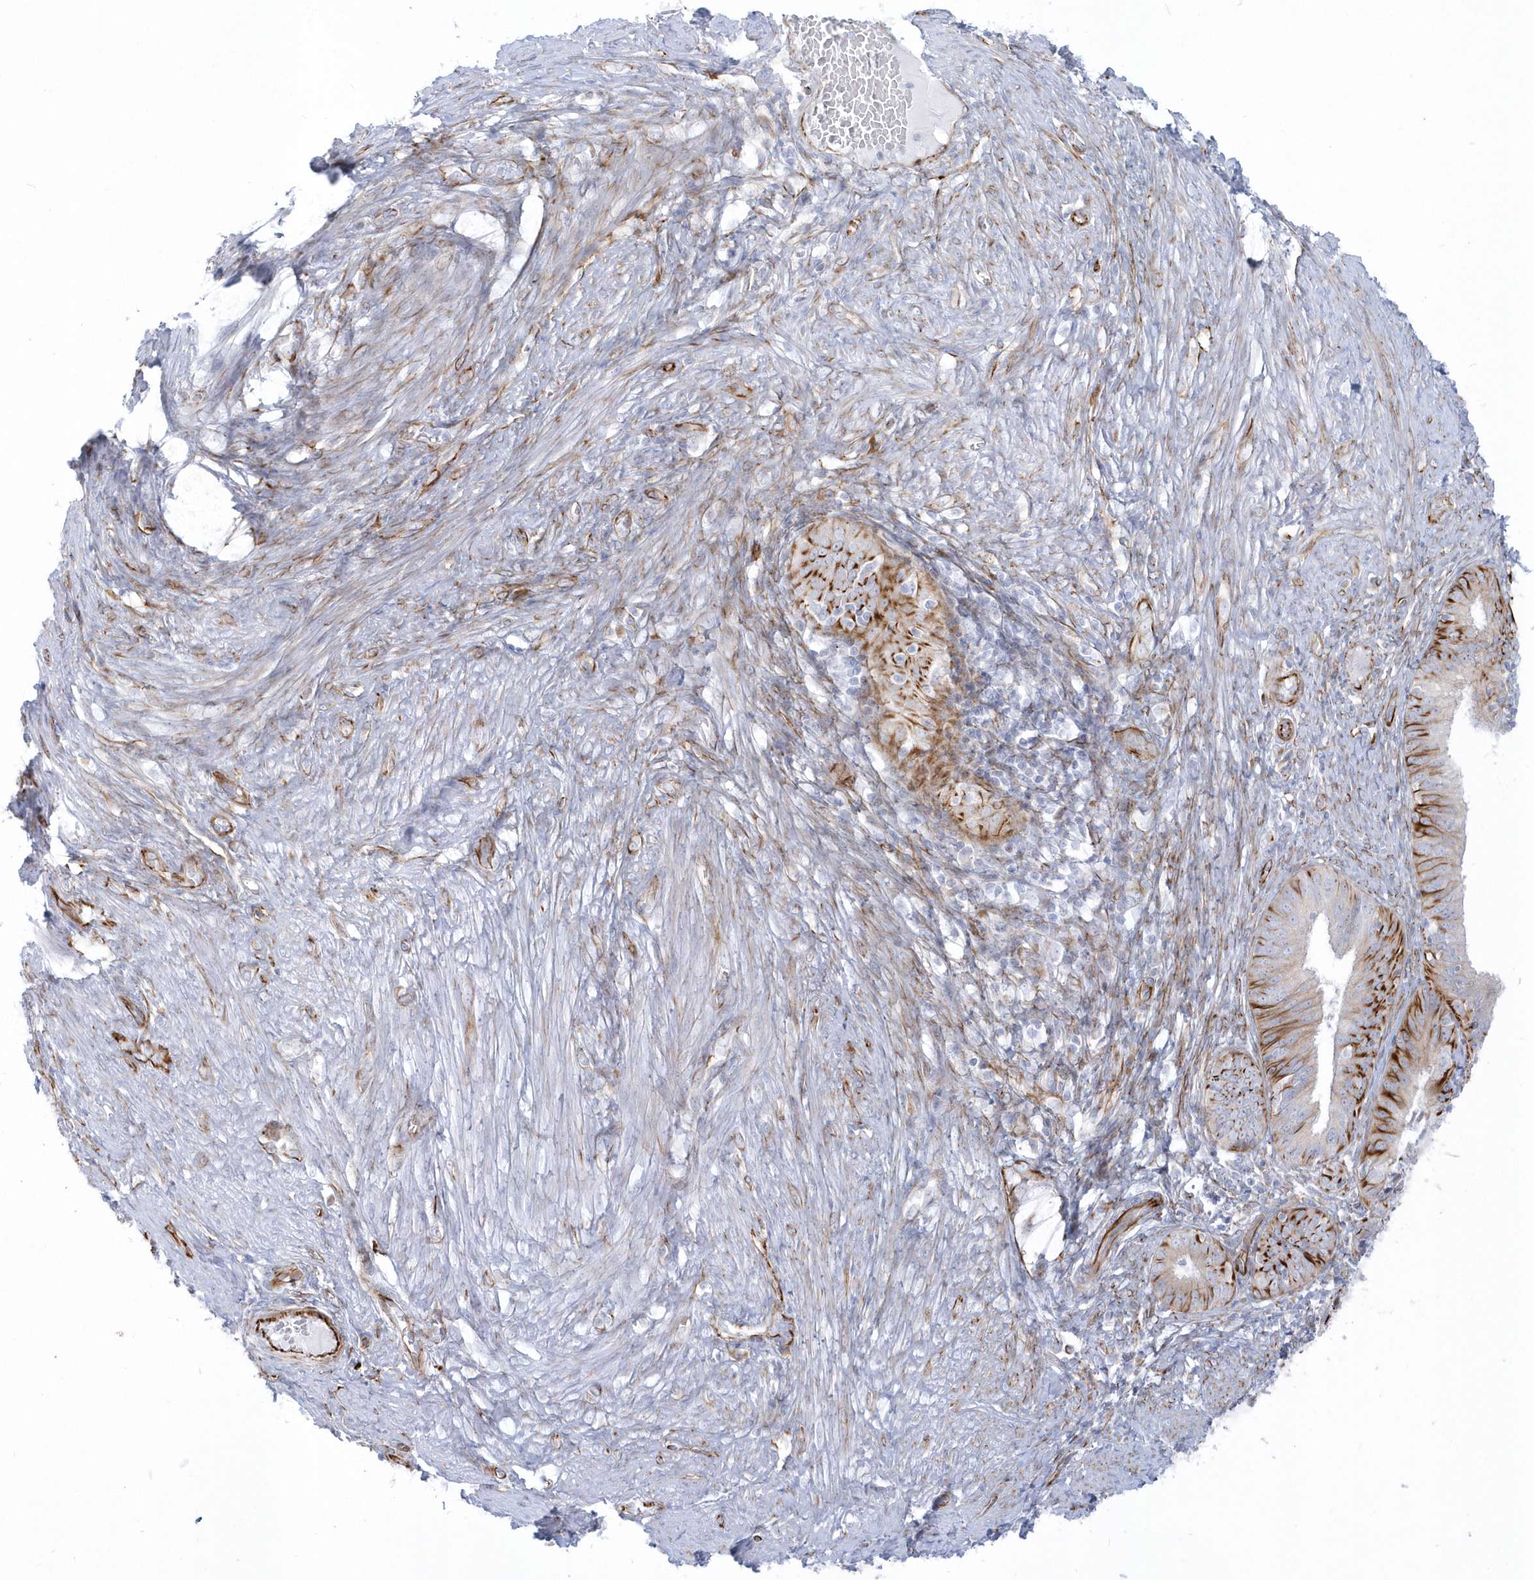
{"staining": {"intensity": "moderate", "quantity": "25%-75%", "location": "cytoplasmic/membranous"}, "tissue": "endometrial cancer", "cell_type": "Tumor cells", "image_type": "cancer", "snomed": [{"axis": "morphology", "description": "Adenocarcinoma, NOS"}, {"axis": "topography", "description": "Endometrium"}], "caption": "Immunohistochemistry histopathology image of endometrial adenocarcinoma stained for a protein (brown), which shows medium levels of moderate cytoplasmic/membranous staining in approximately 25%-75% of tumor cells.", "gene": "PPIL6", "patient": {"sex": "female", "age": 51}}